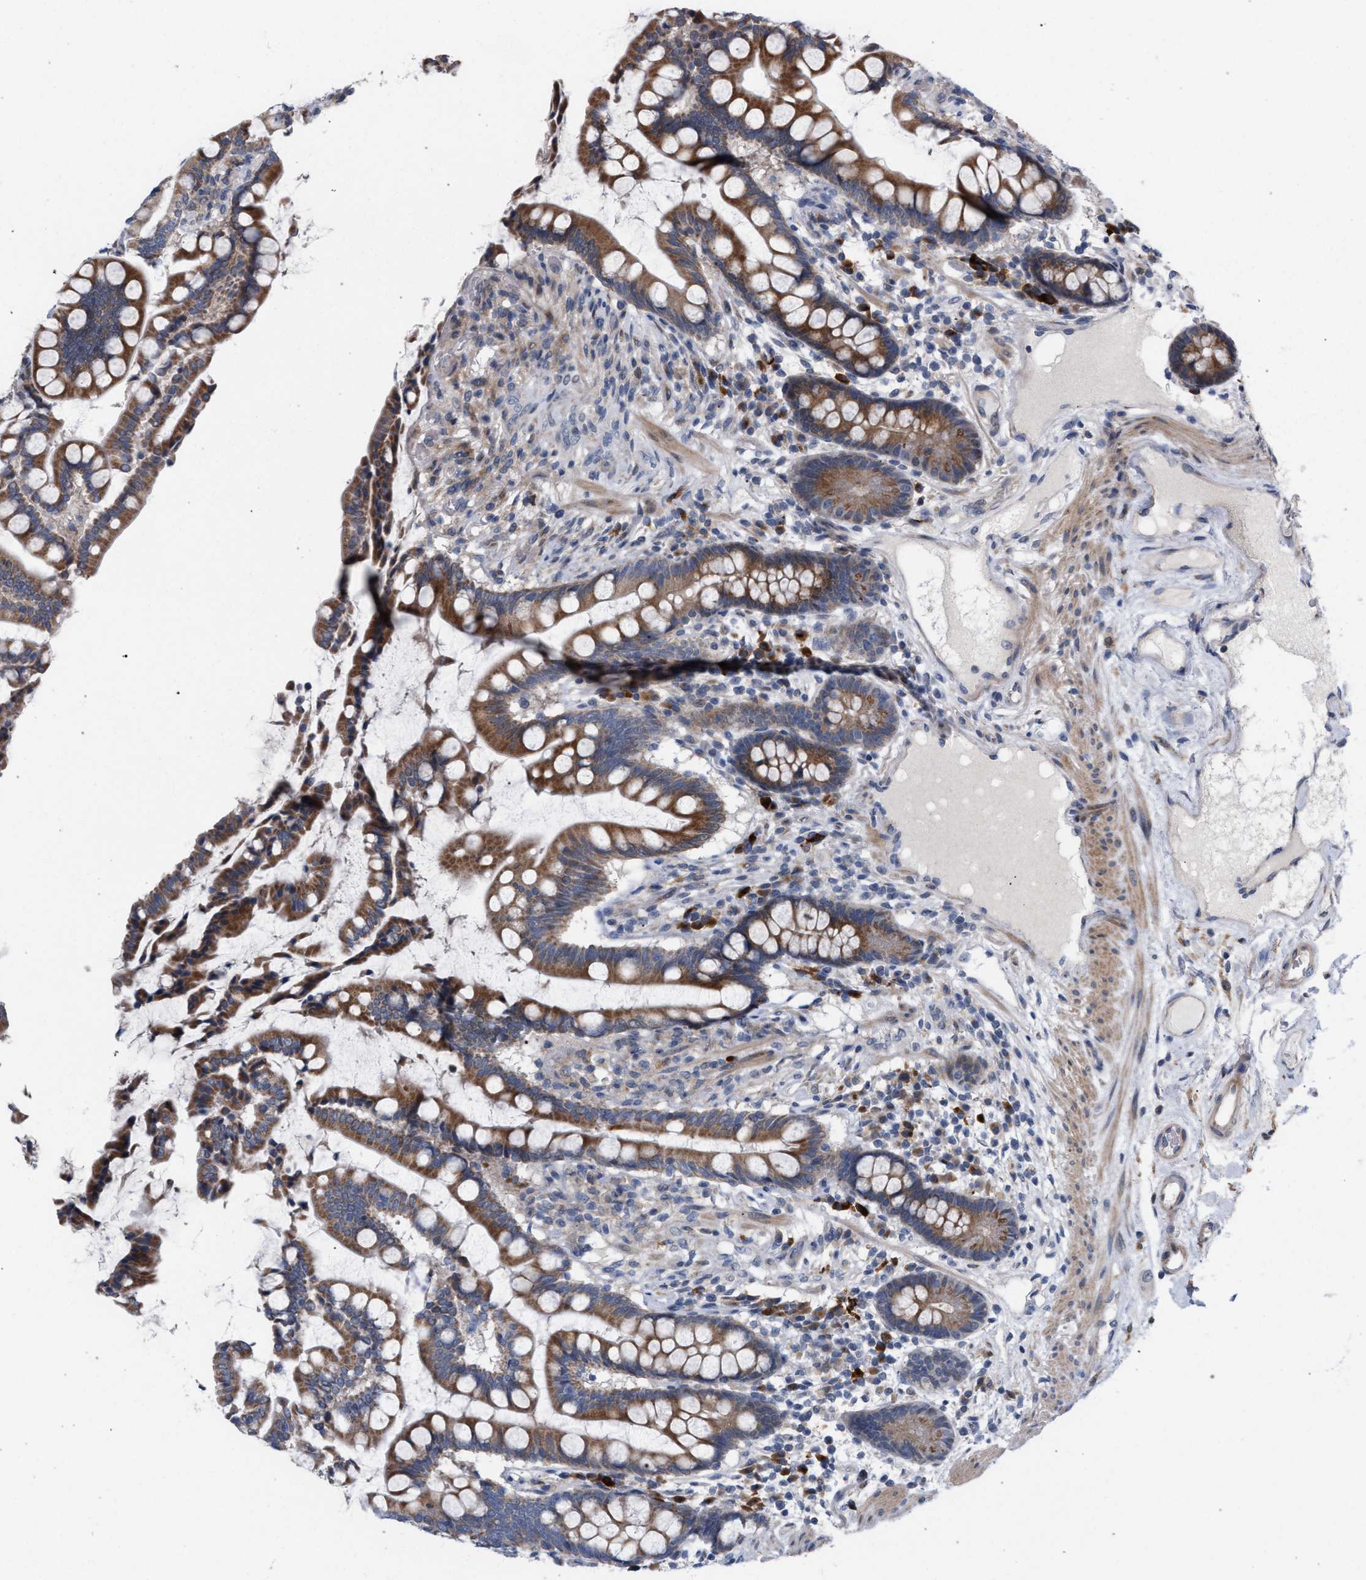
{"staining": {"intensity": "weak", "quantity": "<25%", "location": "cytoplasmic/membranous"}, "tissue": "colon", "cell_type": "Endothelial cells", "image_type": "normal", "snomed": [{"axis": "morphology", "description": "Normal tissue, NOS"}, {"axis": "topography", "description": "Colon"}], "caption": "DAB immunohistochemical staining of benign human colon demonstrates no significant positivity in endothelial cells.", "gene": "RNF135", "patient": {"sex": "male", "age": 73}}